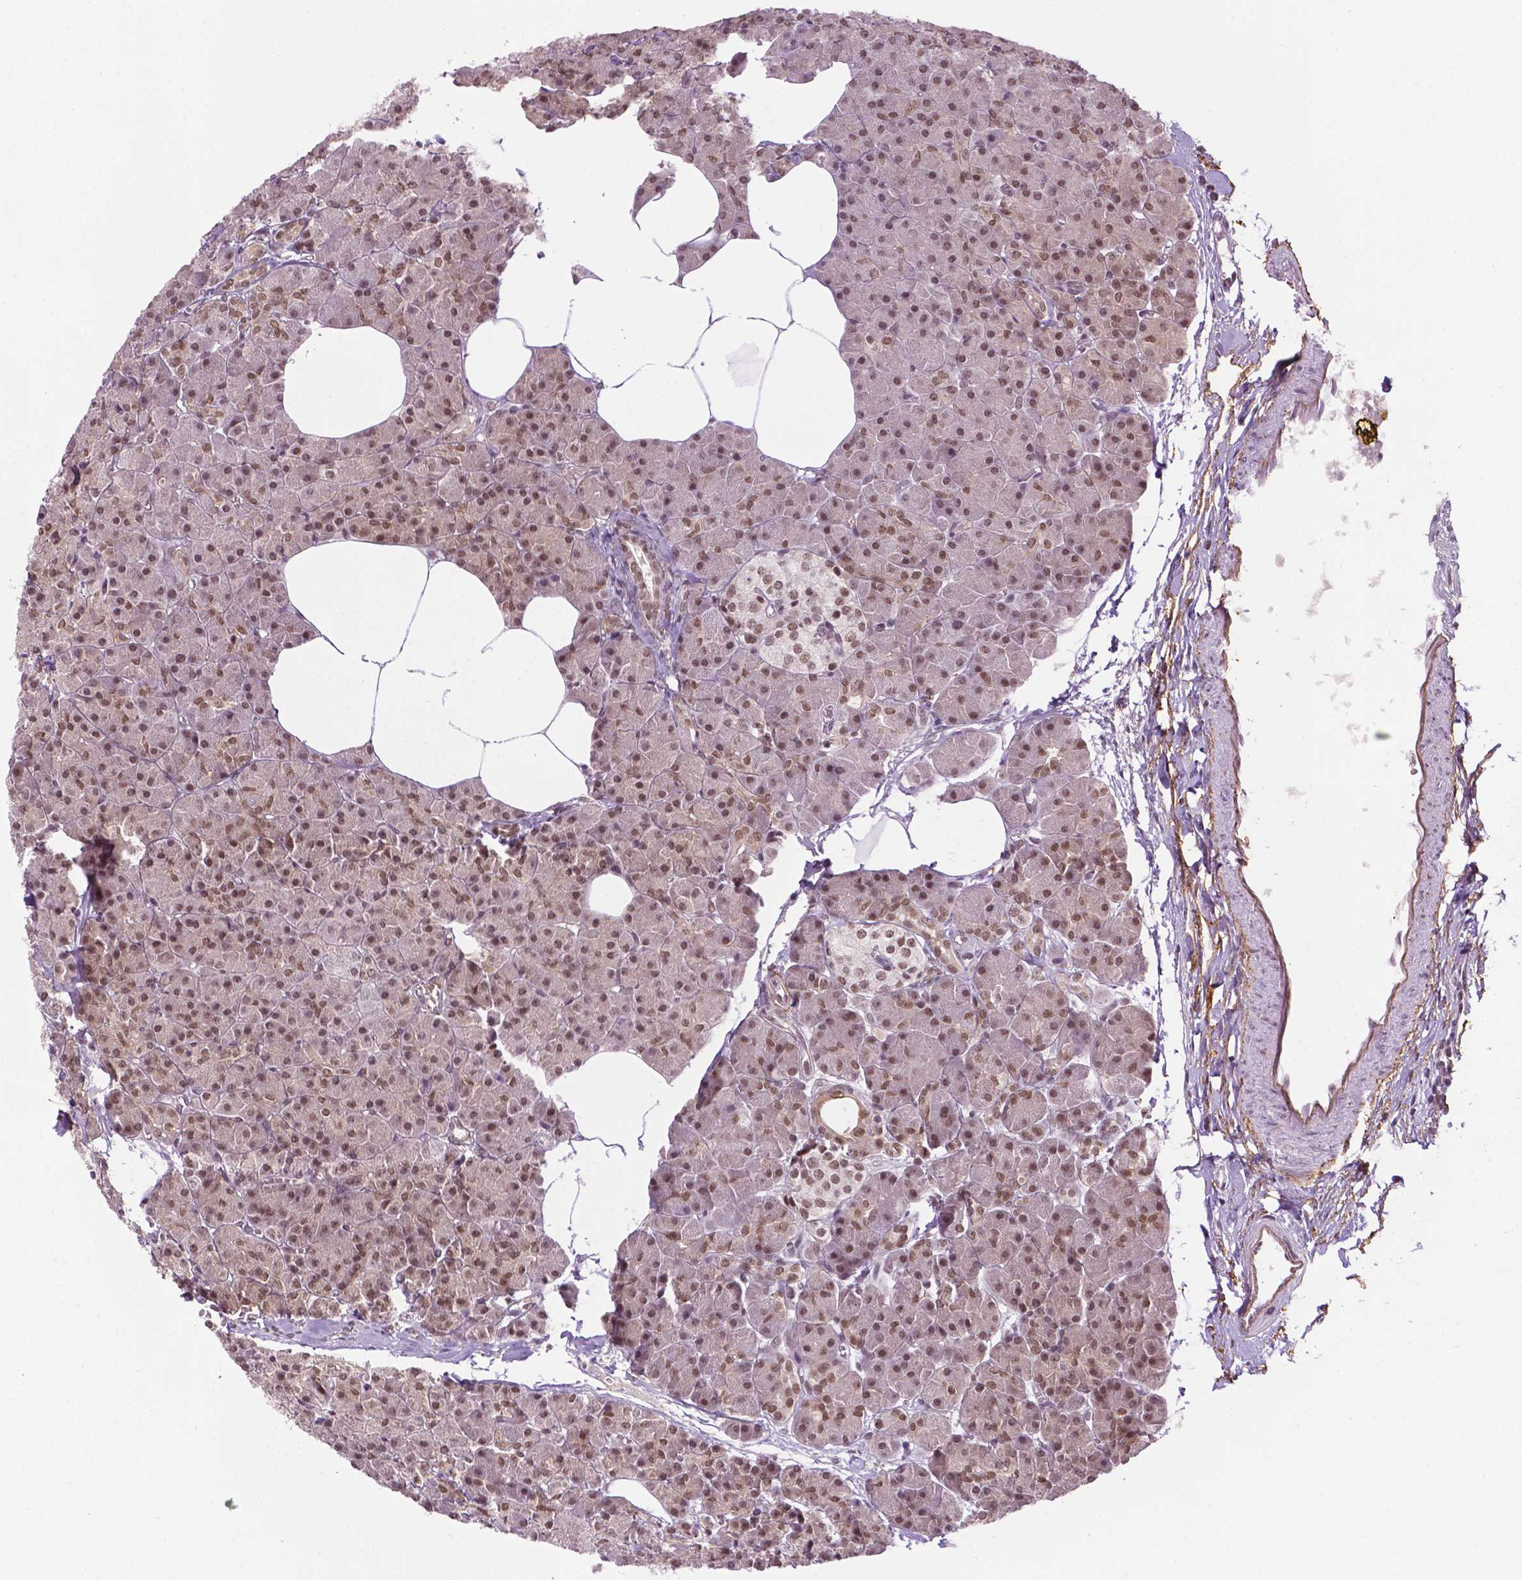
{"staining": {"intensity": "moderate", "quantity": ">75%", "location": "nuclear"}, "tissue": "pancreas", "cell_type": "Exocrine glandular cells", "image_type": "normal", "snomed": [{"axis": "morphology", "description": "Normal tissue, NOS"}, {"axis": "topography", "description": "Pancreas"}], "caption": "Immunohistochemistry staining of normal pancreas, which exhibits medium levels of moderate nuclear expression in about >75% of exocrine glandular cells indicating moderate nuclear protein expression. The staining was performed using DAB (3,3'-diaminobenzidine) (brown) for protein detection and nuclei were counterstained in hematoxylin (blue).", "gene": "UBQLN4", "patient": {"sex": "female", "age": 45}}